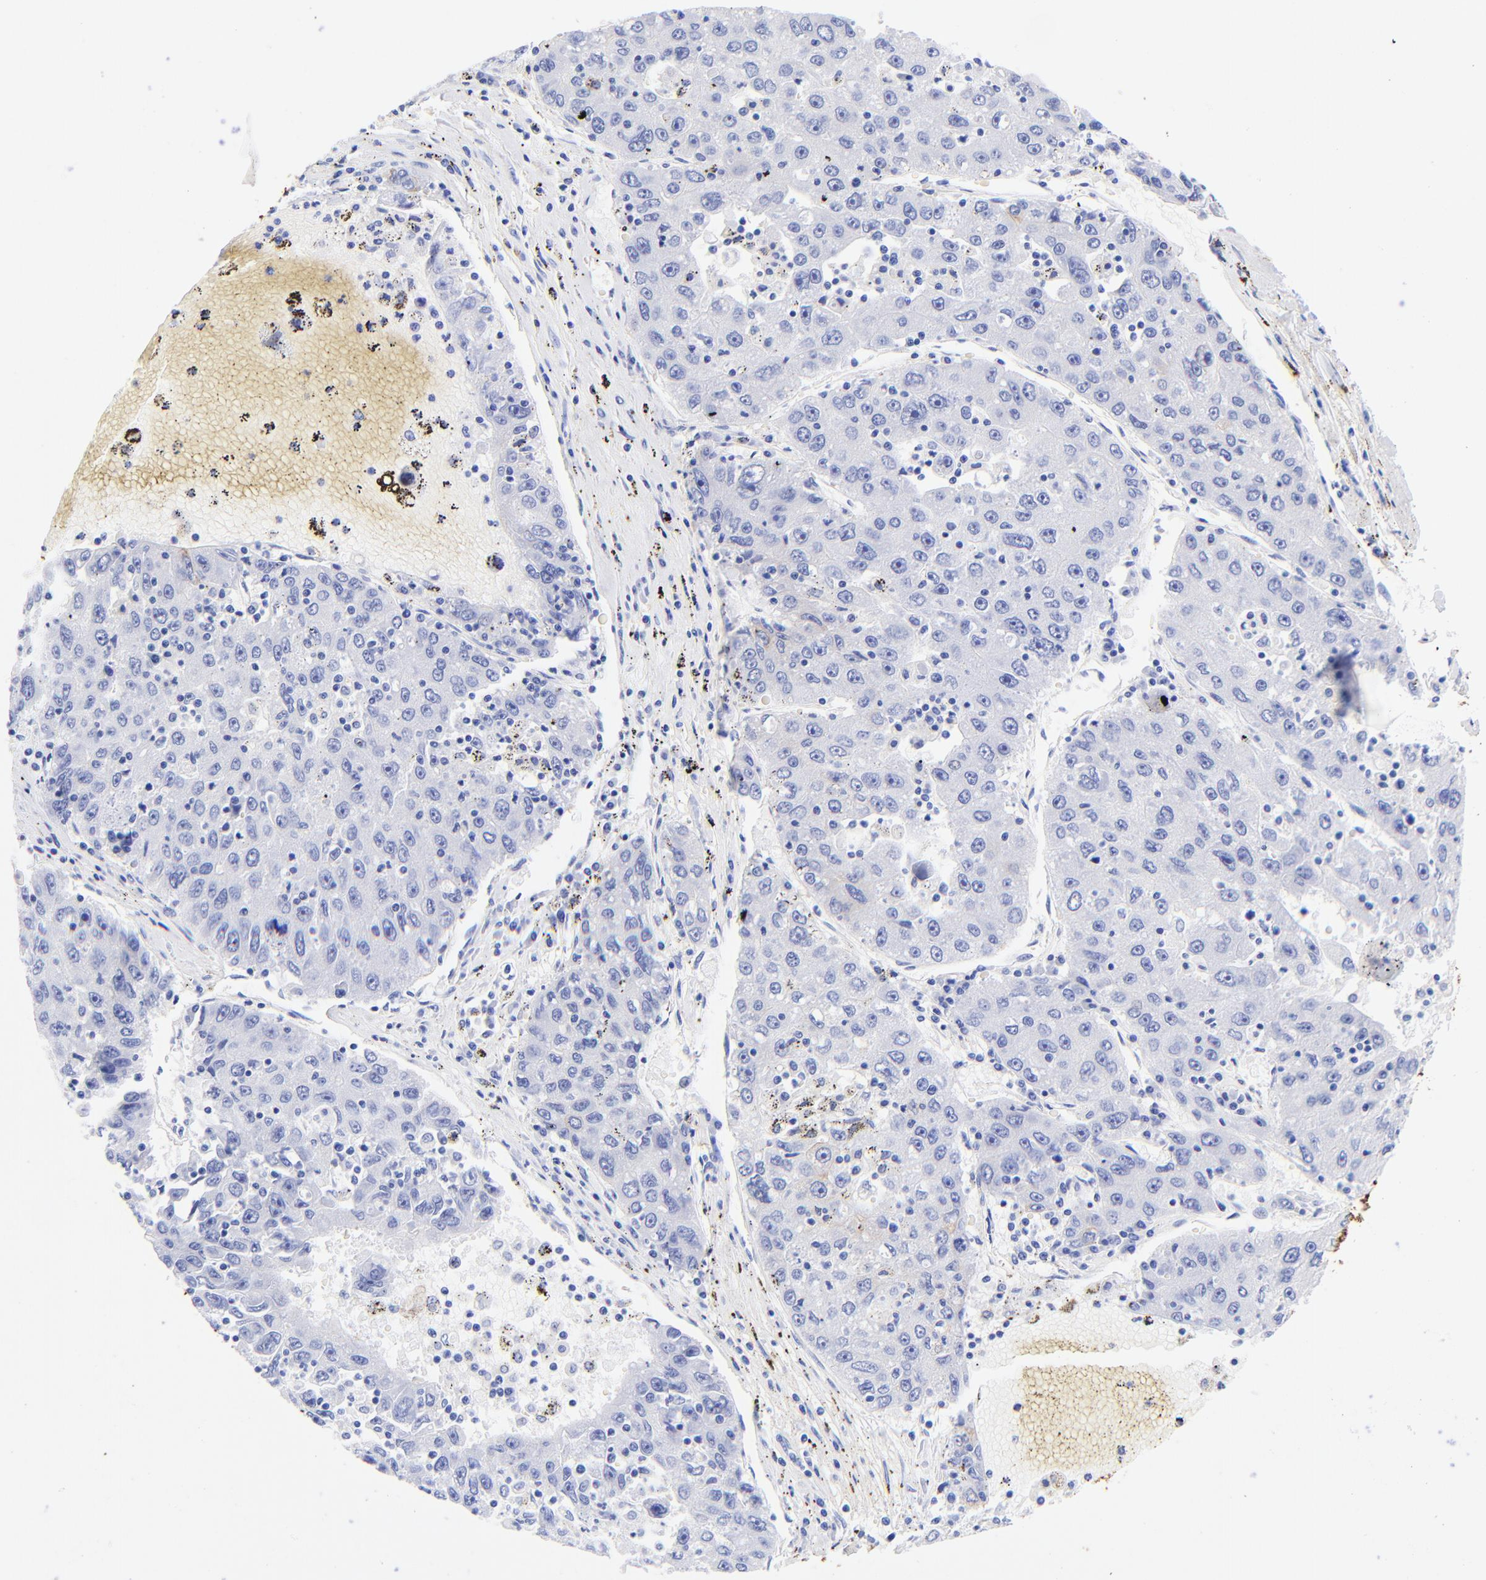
{"staining": {"intensity": "negative", "quantity": "none", "location": "none"}, "tissue": "liver cancer", "cell_type": "Tumor cells", "image_type": "cancer", "snomed": [{"axis": "morphology", "description": "Carcinoma, Hepatocellular, NOS"}, {"axis": "topography", "description": "Liver"}], "caption": "Protein analysis of liver cancer (hepatocellular carcinoma) displays no significant positivity in tumor cells. (IHC, brightfield microscopy, high magnification).", "gene": "KRT19", "patient": {"sex": "male", "age": 49}}